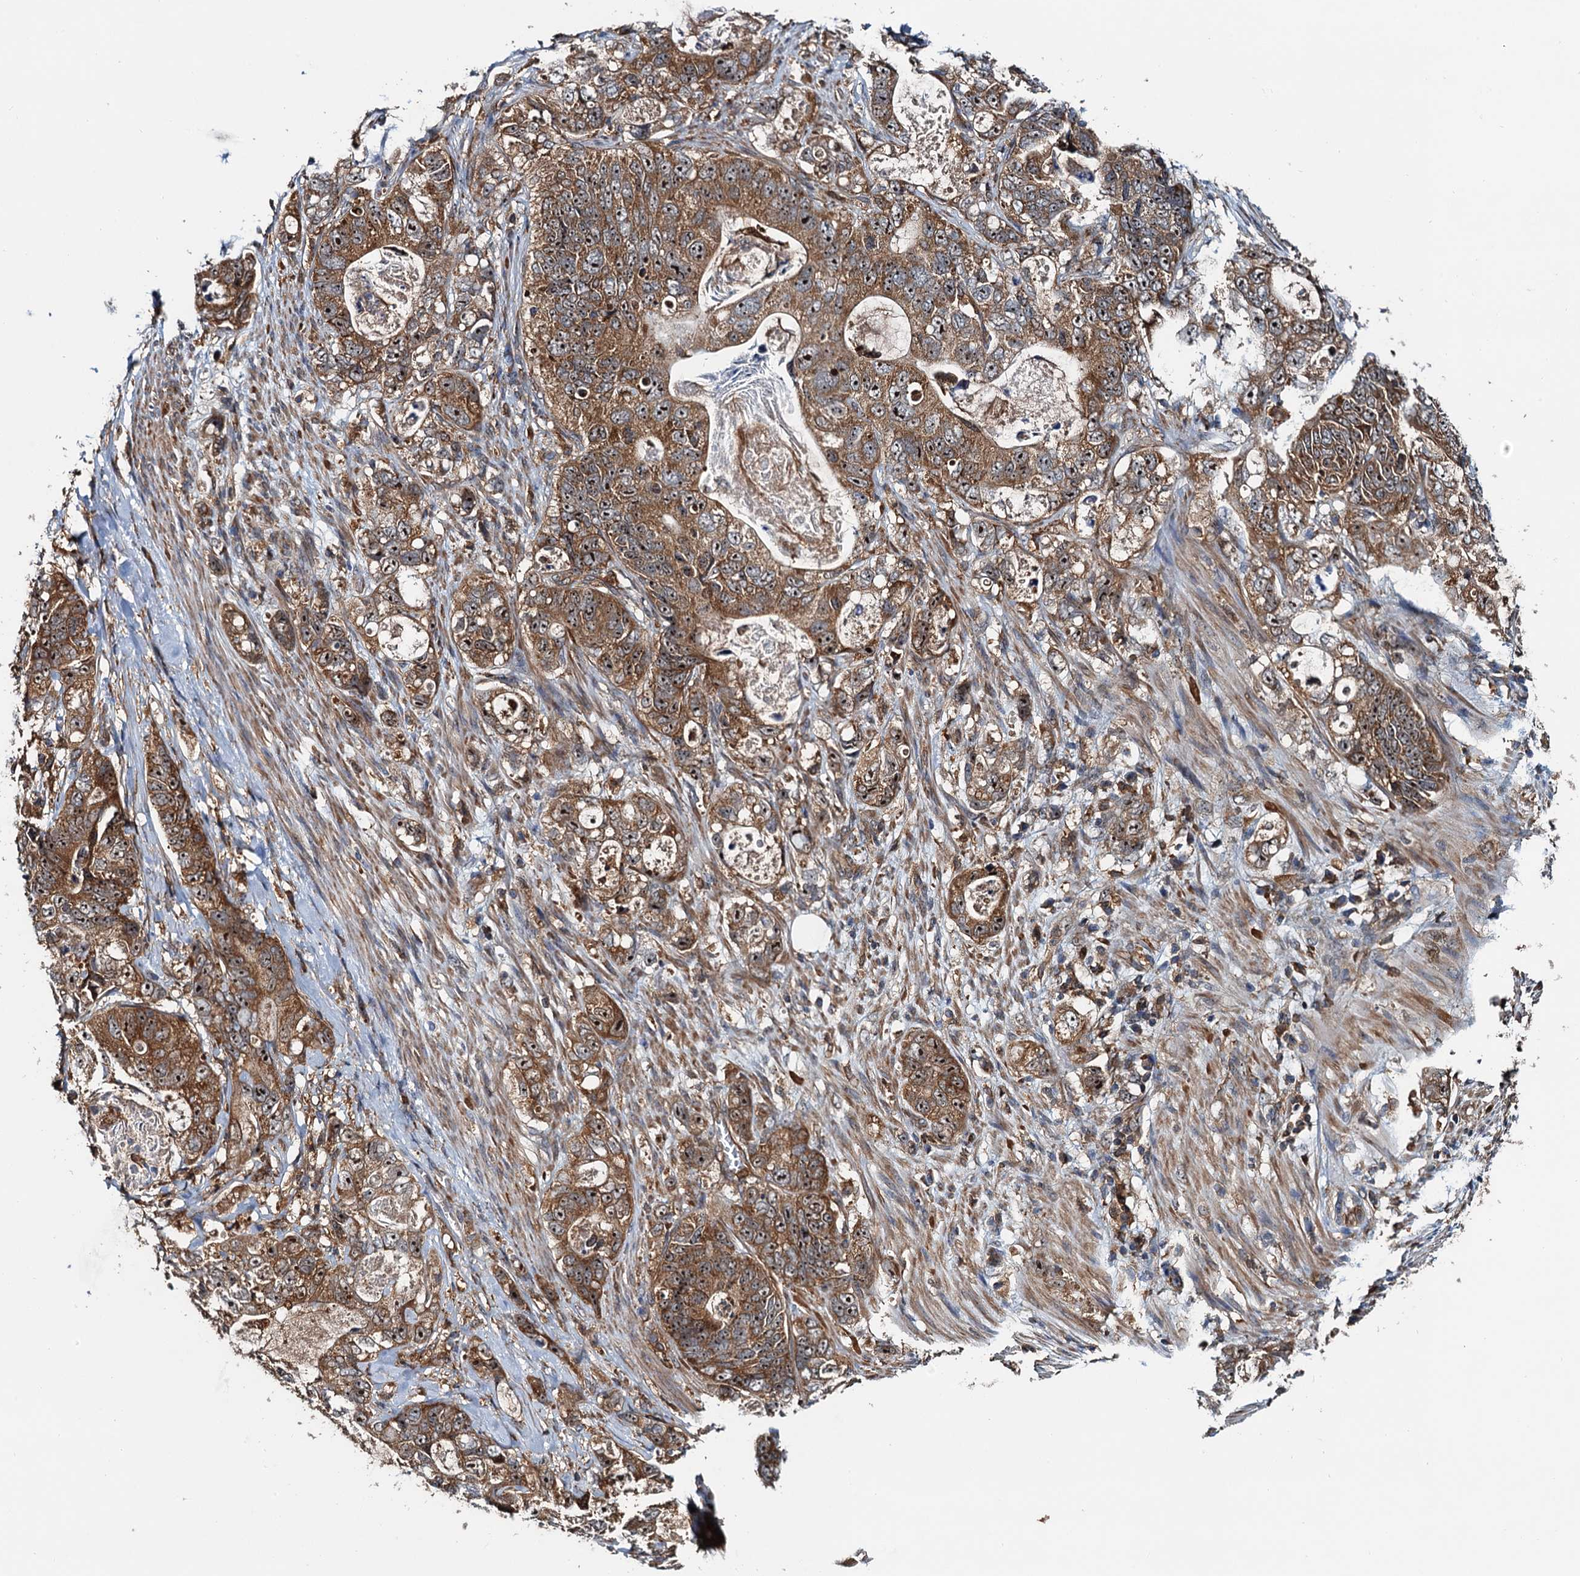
{"staining": {"intensity": "moderate", "quantity": ">75%", "location": "cytoplasmic/membranous,nuclear"}, "tissue": "stomach cancer", "cell_type": "Tumor cells", "image_type": "cancer", "snomed": [{"axis": "morphology", "description": "Normal tissue, NOS"}, {"axis": "morphology", "description": "Adenocarcinoma, NOS"}, {"axis": "topography", "description": "Stomach"}], "caption": "Approximately >75% of tumor cells in stomach adenocarcinoma display moderate cytoplasmic/membranous and nuclear protein expression as visualized by brown immunohistochemical staining.", "gene": "USP6NL", "patient": {"sex": "female", "age": 89}}